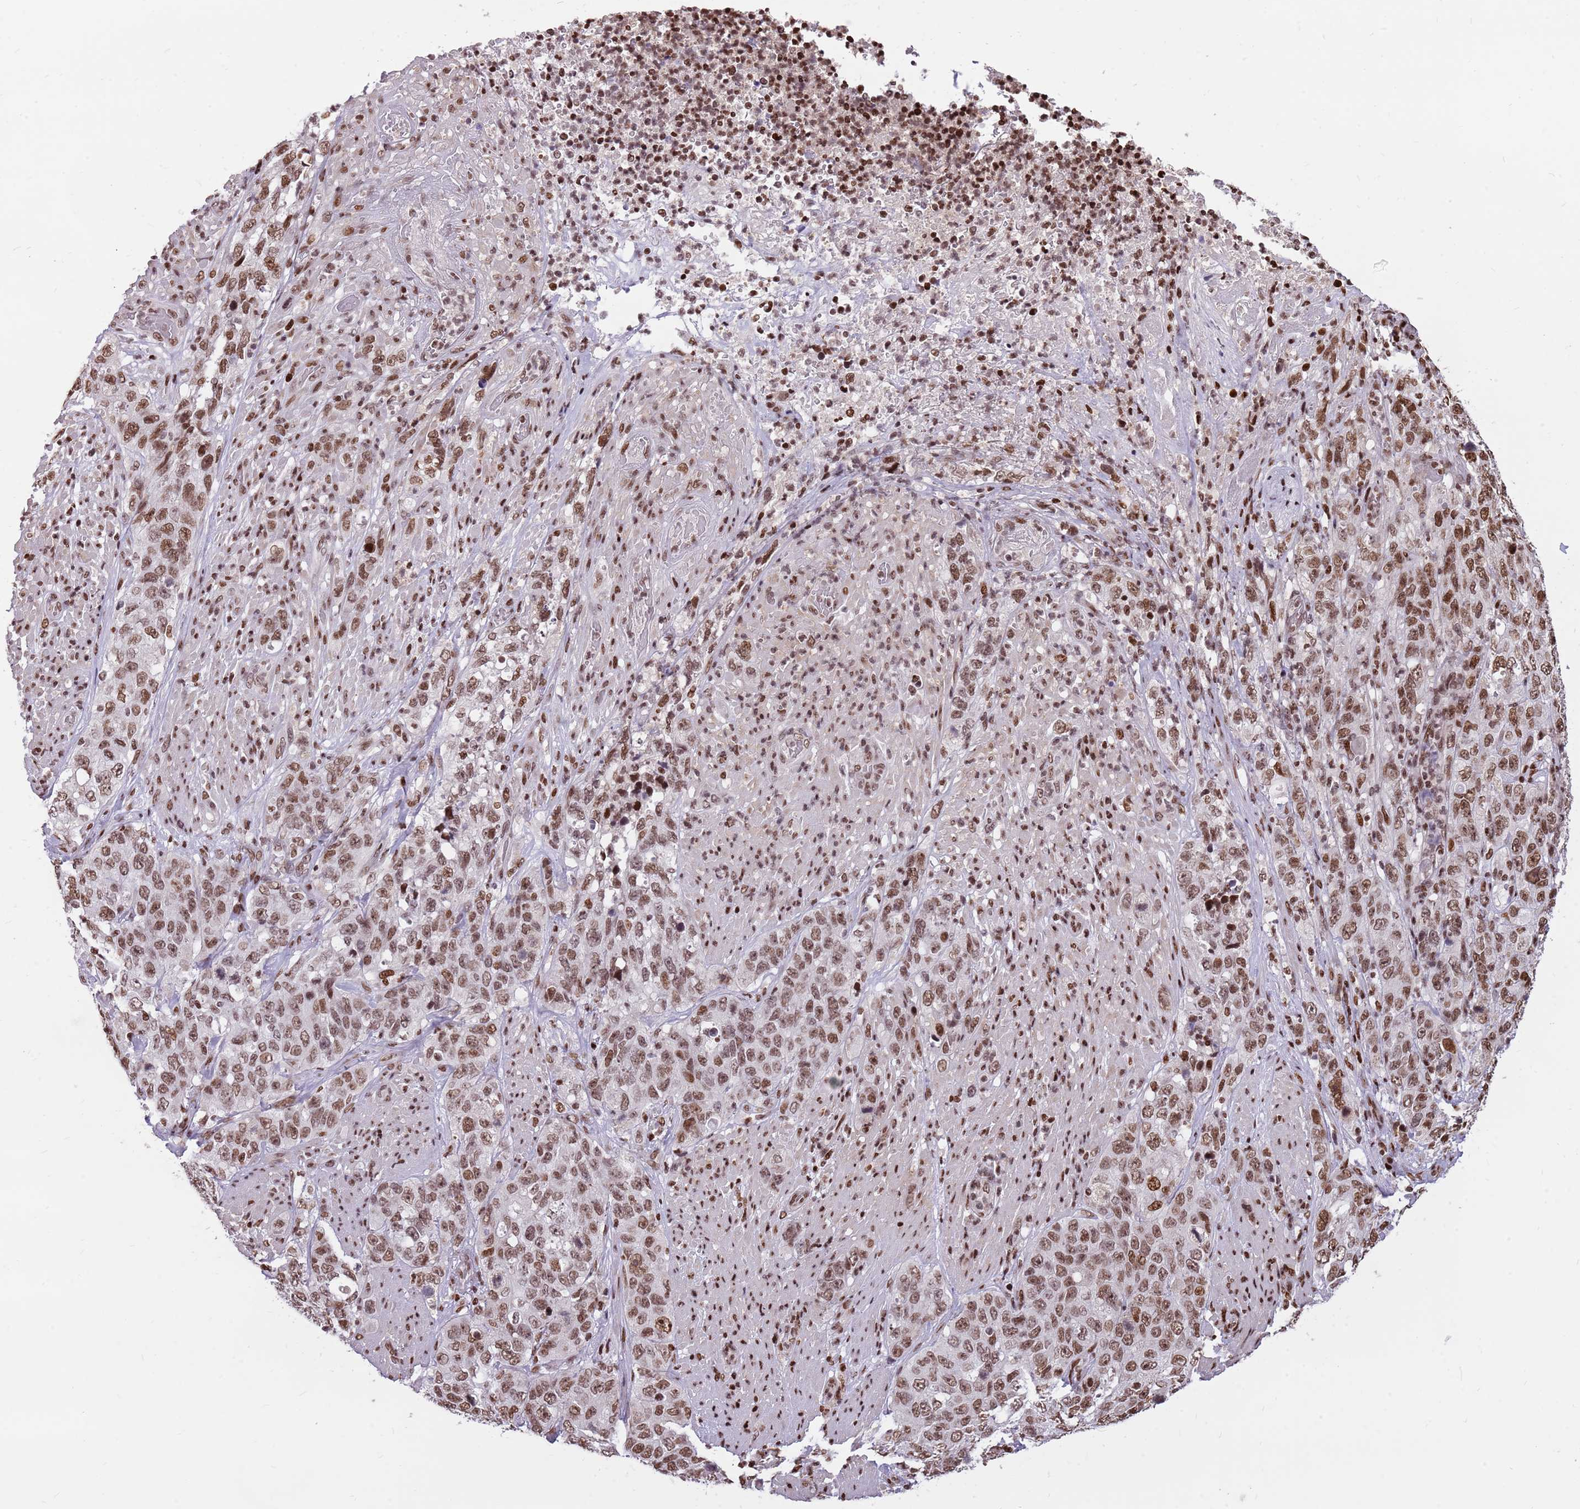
{"staining": {"intensity": "moderate", "quantity": ">75%", "location": "nuclear"}, "tissue": "stomach cancer", "cell_type": "Tumor cells", "image_type": "cancer", "snomed": [{"axis": "morphology", "description": "Adenocarcinoma, NOS"}, {"axis": "topography", "description": "Stomach"}], "caption": "The immunohistochemical stain labels moderate nuclear positivity in tumor cells of stomach adenocarcinoma tissue.", "gene": "WASHC4", "patient": {"sex": "male", "age": 48}}